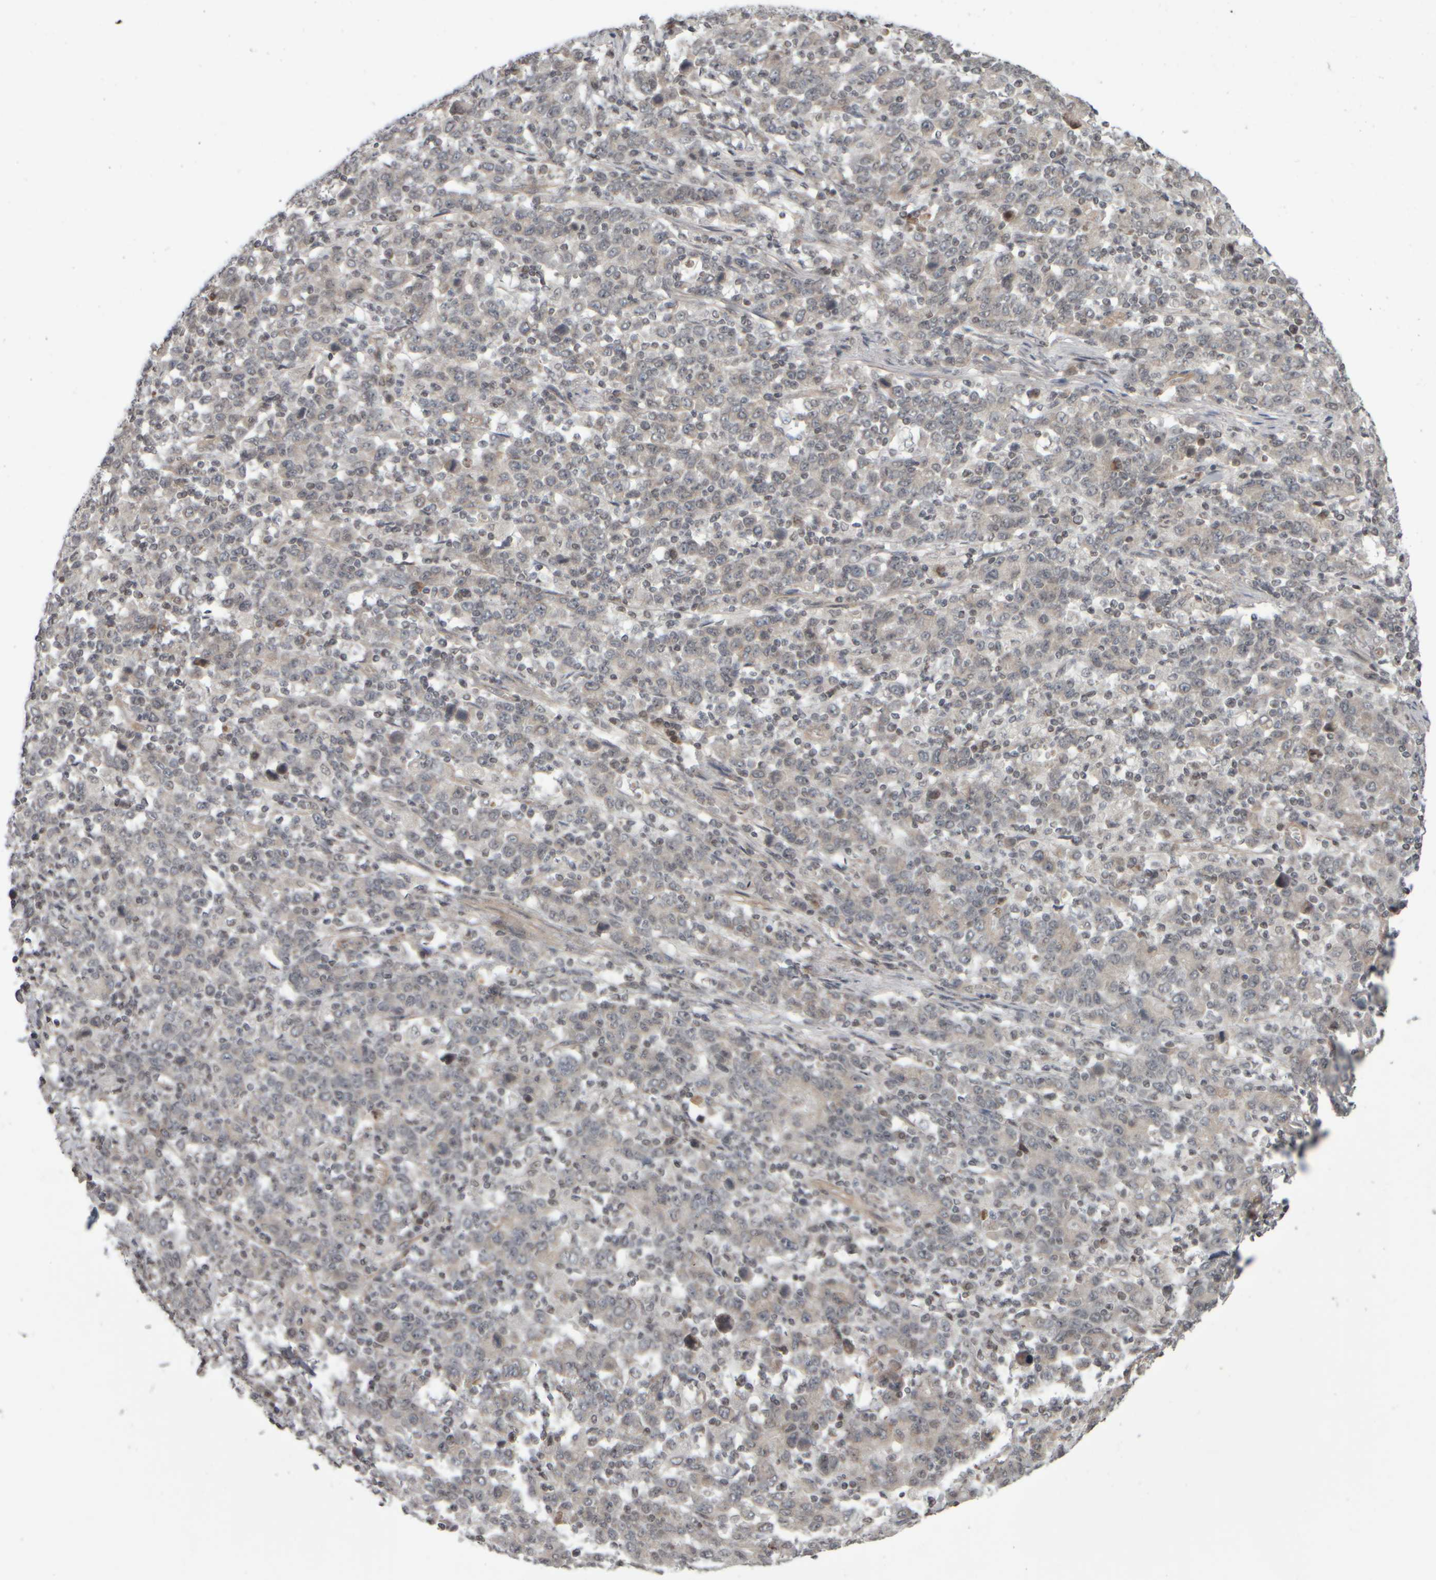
{"staining": {"intensity": "negative", "quantity": "none", "location": "none"}, "tissue": "stomach cancer", "cell_type": "Tumor cells", "image_type": "cancer", "snomed": [{"axis": "morphology", "description": "Adenocarcinoma, NOS"}, {"axis": "topography", "description": "Stomach, upper"}], "caption": "Stomach cancer was stained to show a protein in brown. There is no significant staining in tumor cells.", "gene": "CWC27", "patient": {"sex": "male", "age": 69}}